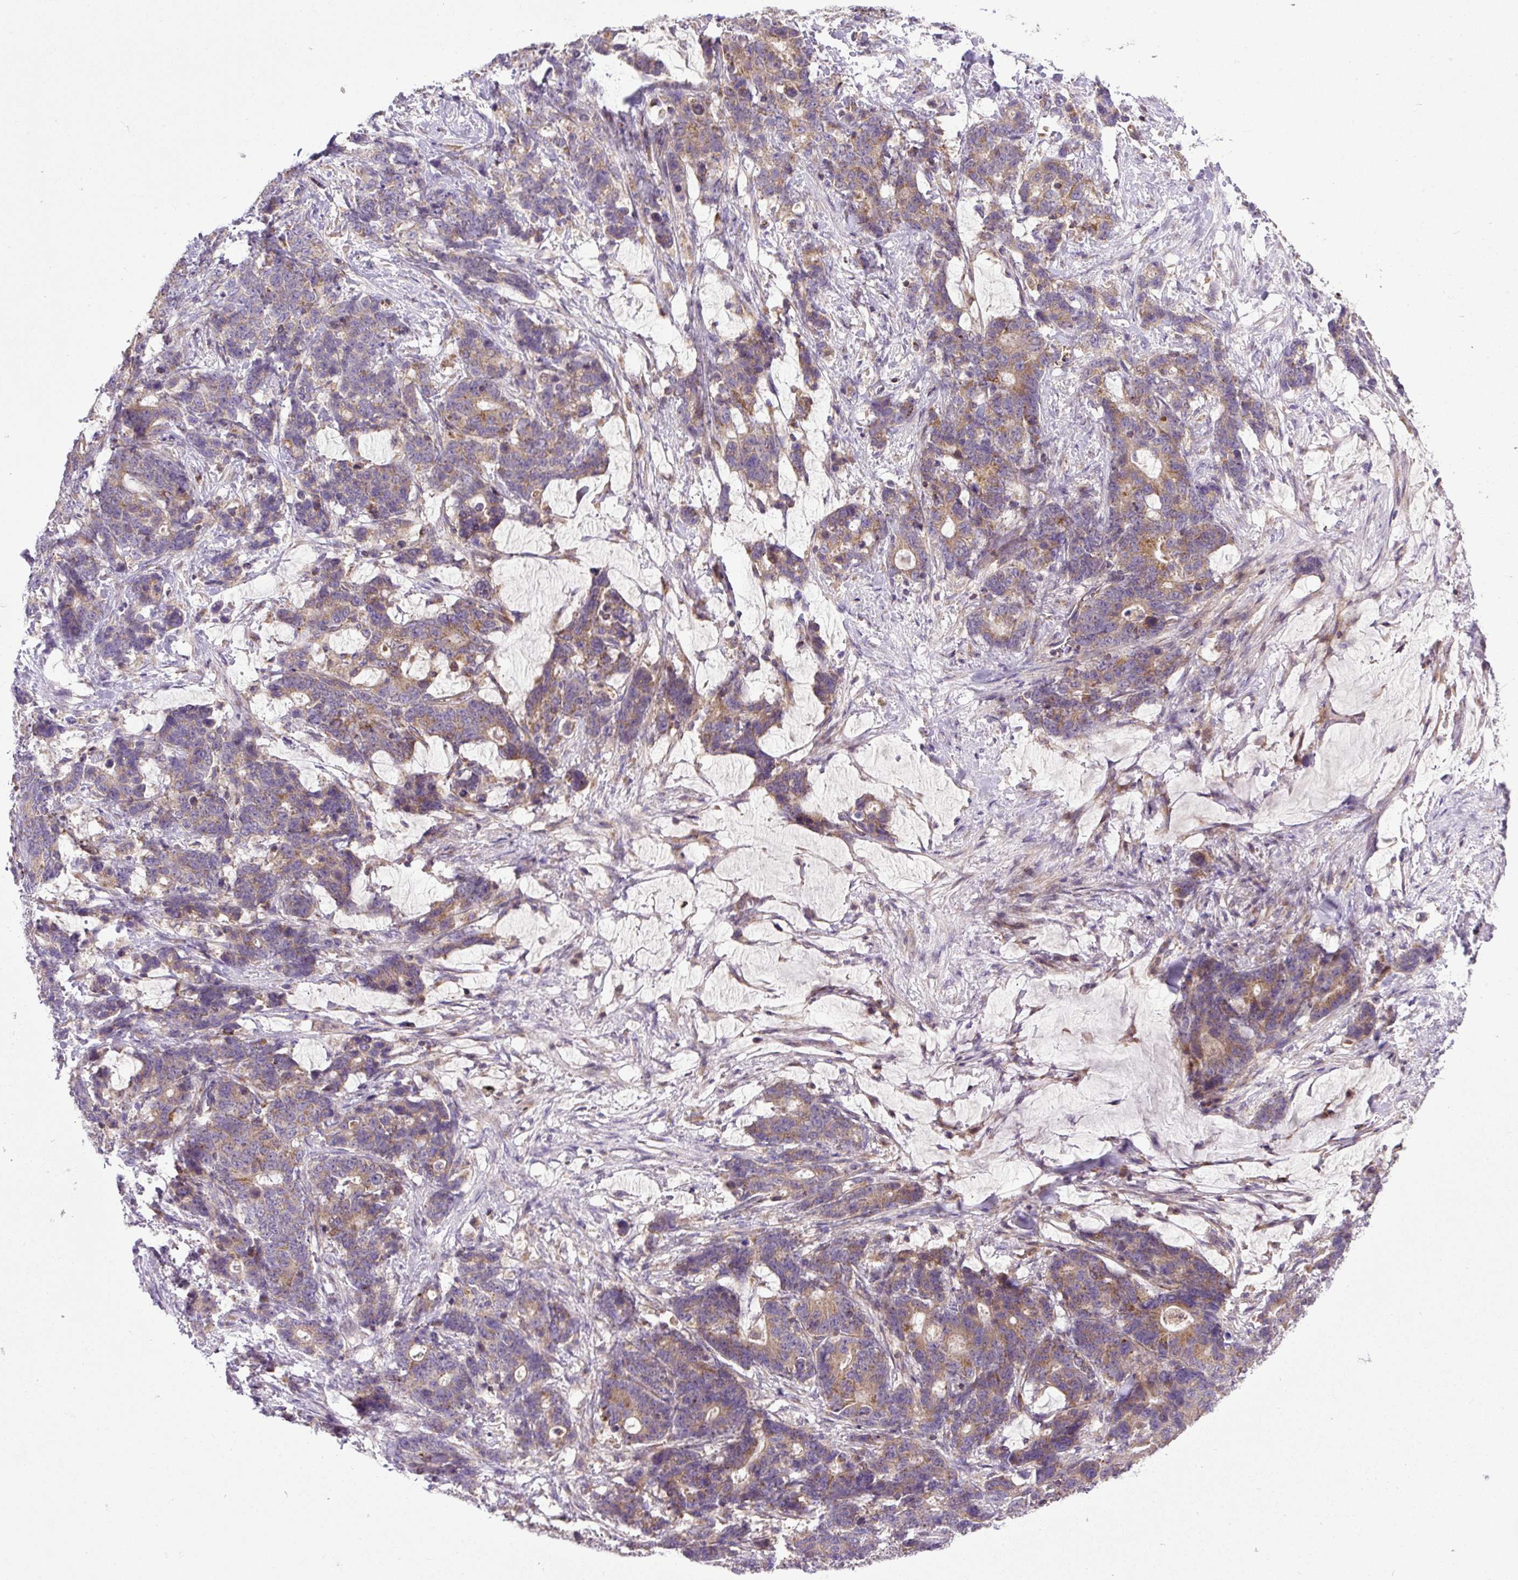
{"staining": {"intensity": "moderate", "quantity": ">75%", "location": "cytoplasmic/membranous"}, "tissue": "stomach cancer", "cell_type": "Tumor cells", "image_type": "cancer", "snomed": [{"axis": "morphology", "description": "Normal tissue, NOS"}, {"axis": "morphology", "description": "Adenocarcinoma, NOS"}, {"axis": "topography", "description": "Stomach"}], "caption": "Immunohistochemistry micrograph of neoplastic tissue: human stomach adenocarcinoma stained using immunohistochemistry (IHC) demonstrates medium levels of moderate protein expression localized specifically in the cytoplasmic/membranous of tumor cells, appearing as a cytoplasmic/membranous brown color.", "gene": "ZNF547", "patient": {"sex": "female", "age": 64}}